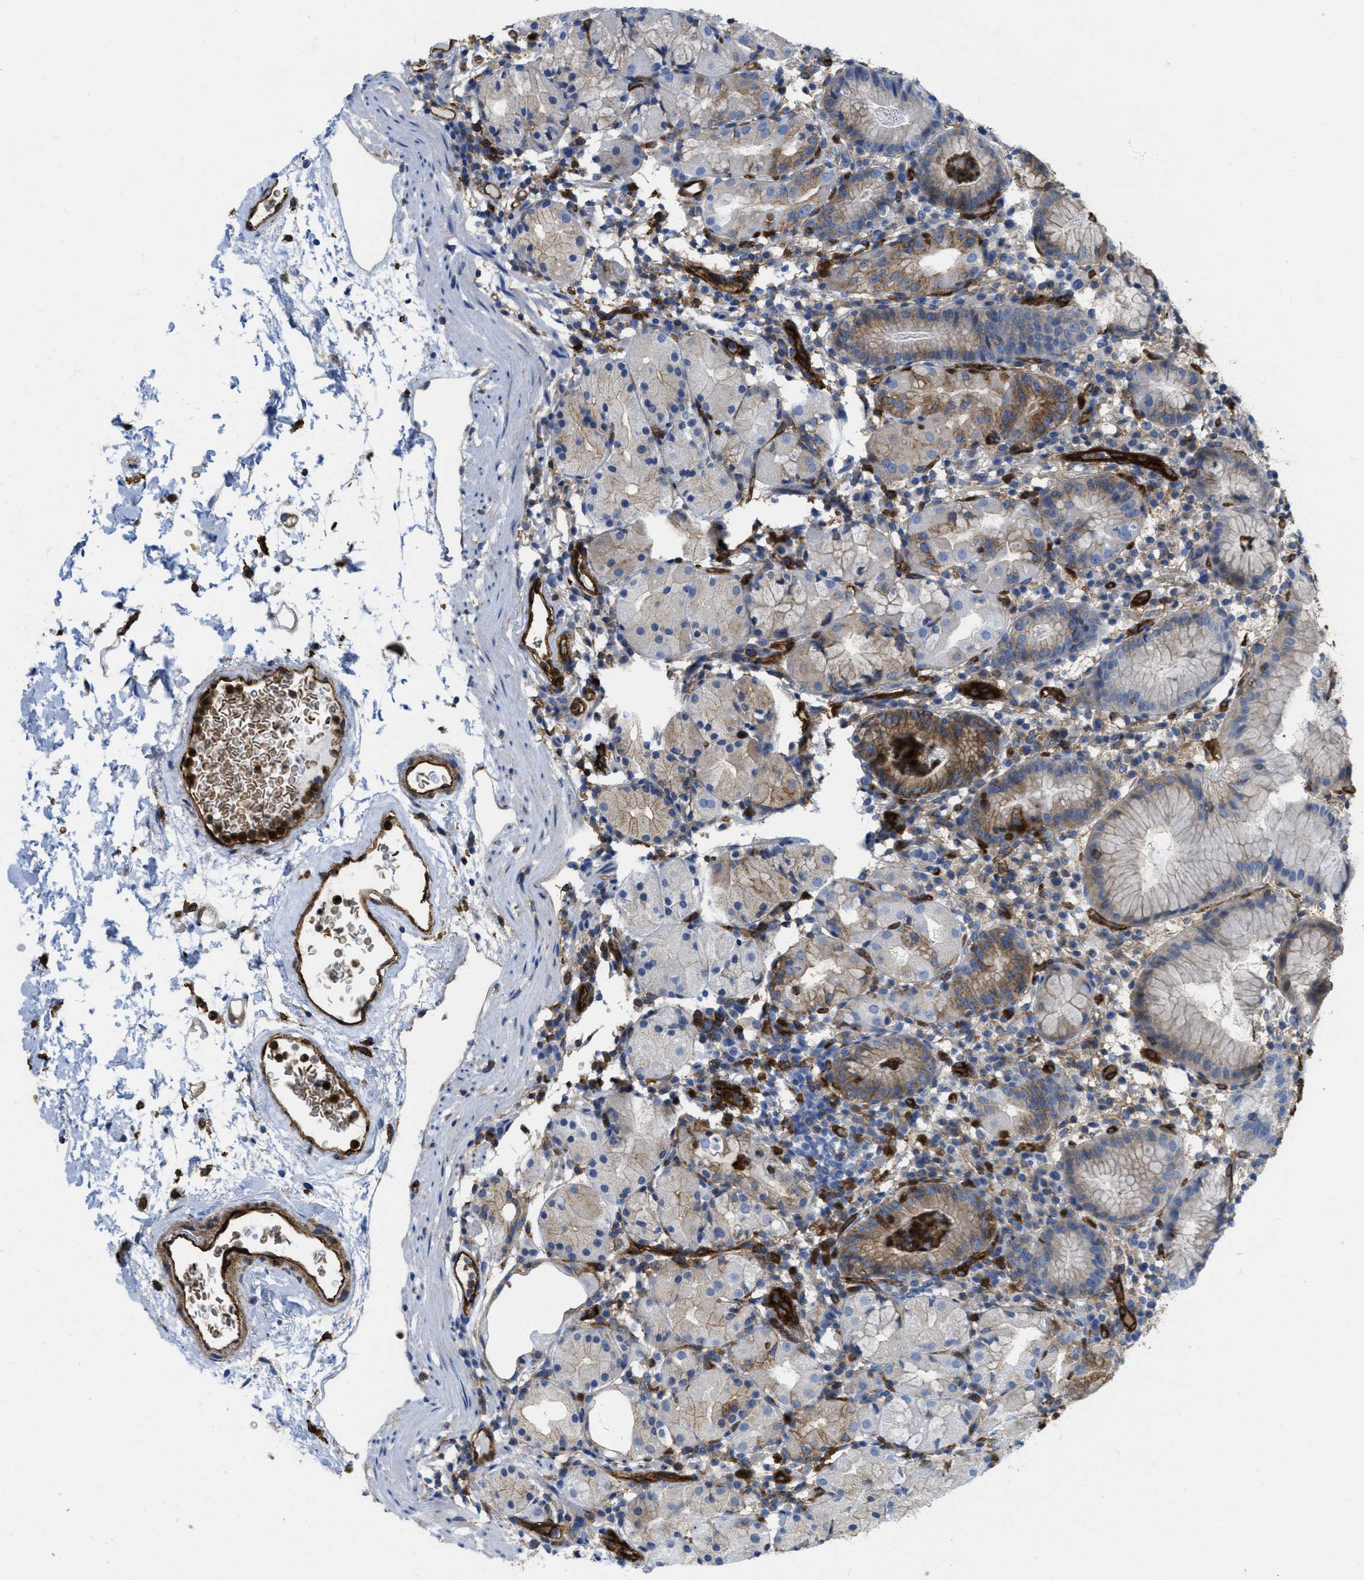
{"staining": {"intensity": "moderate", "quantity": "25%-75%", "location": "cytoplasmic/membranous"}, "tissue": "stomach", "cell_type": "Glandular cells", "image_type": "normal", "snomed": [{"axis": "morphology", "description": "Normal tissue, NOS"}, {"axis": "topography", "description": "Stomach"}, {"axis": "topography", "description": "Stomach, lower"}], "caption": "This micrograph reveals unremarkable stomach stained with IHC to label a protein in brown. The cytoplasmic/membranous of glandular cells show moderate positivity for the protein. Nuclei are counter-stained blue.", "gene": "HIP1", "patient": {"sex": "female", "age": 75}}